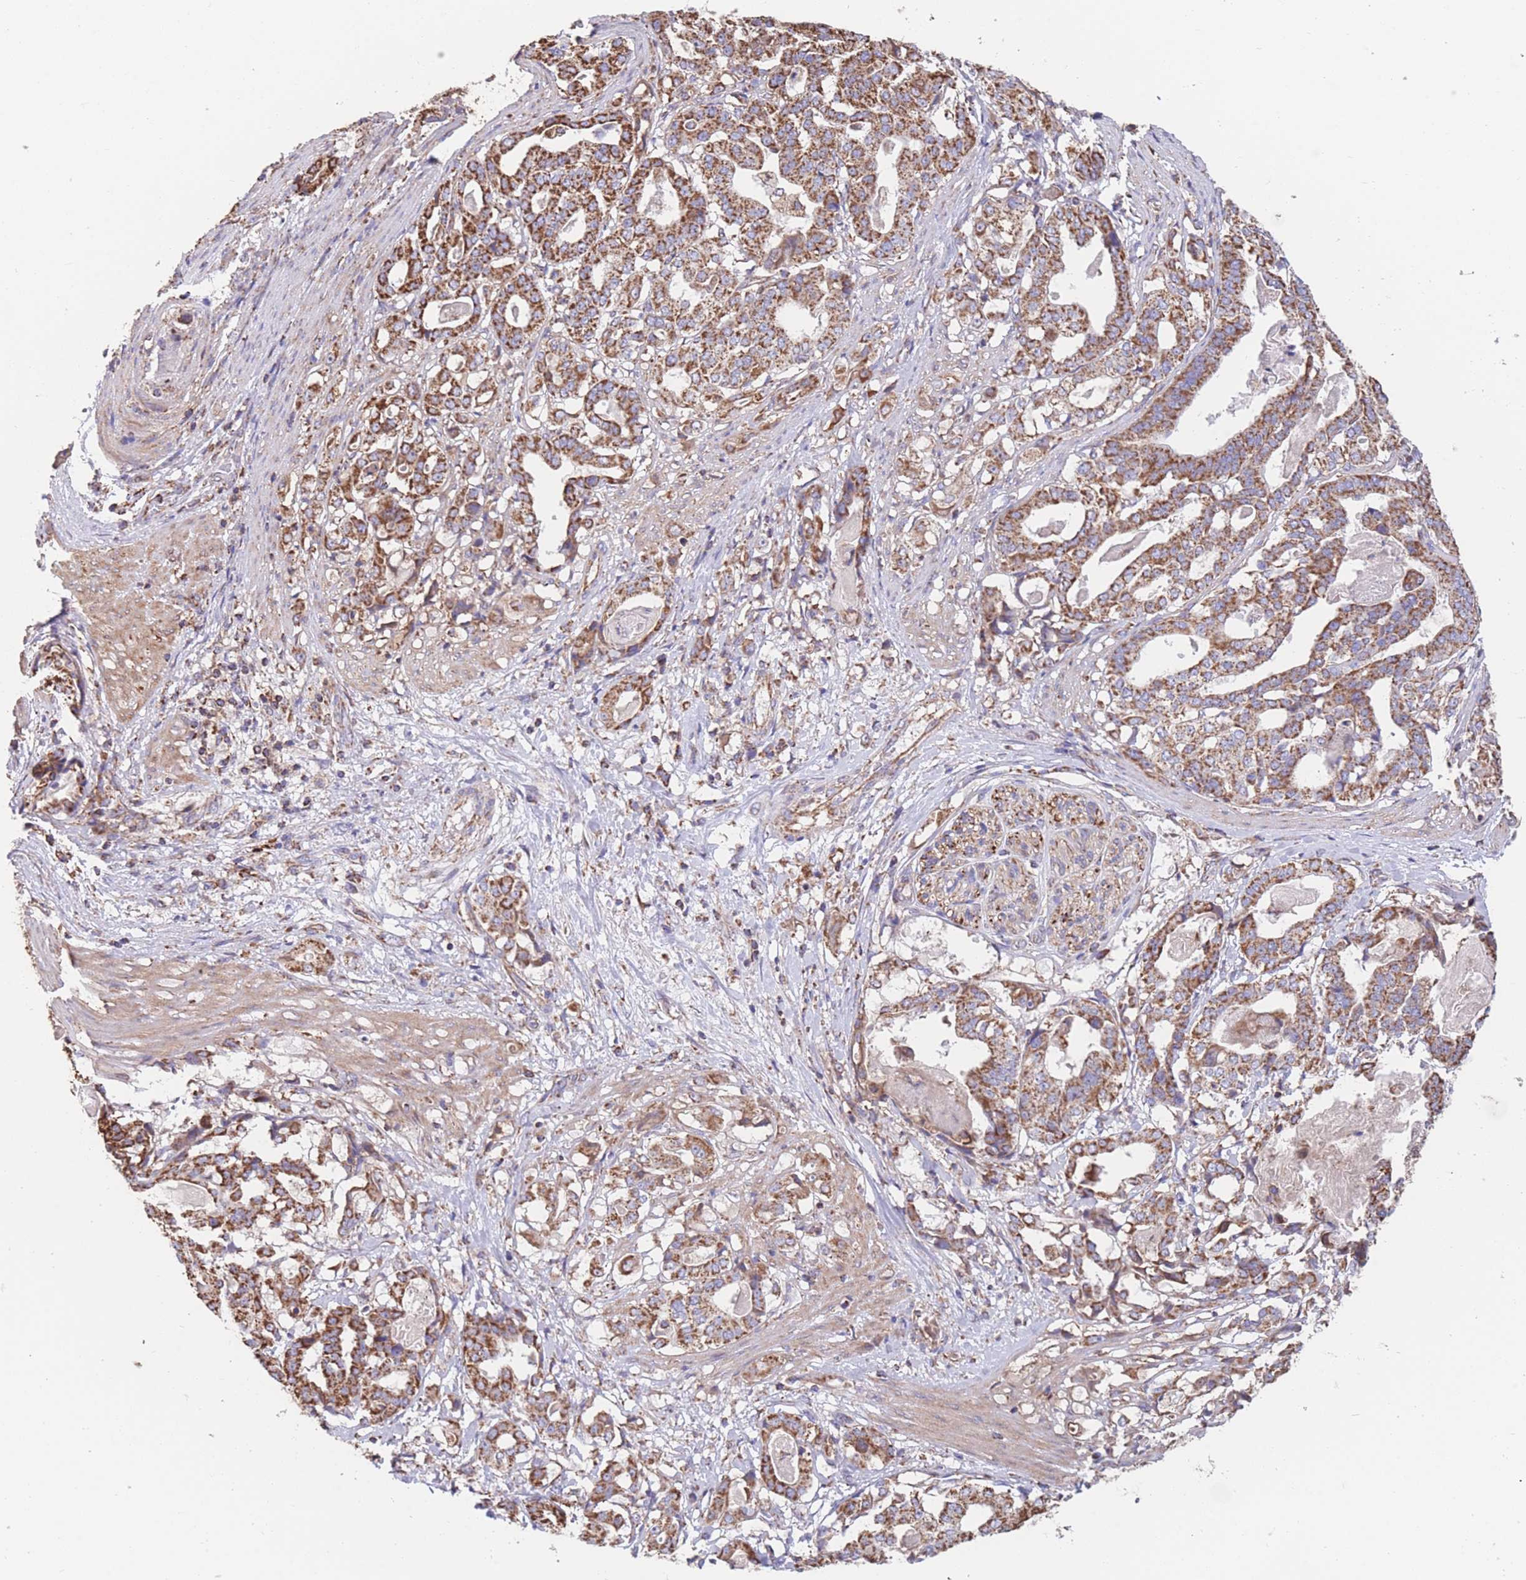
{"staining": {"intensity": "strong", "quantity": ">75%", "location": "cytoplasmic/membranous"}, "tissue": "stomach cancer", "cell_type": "Tumor cells", "image_type": "cancer", "snomed": [{"axis": "morphology", "description": "Adenocarcinoma, NOS"}, {"axis": "topography", "description": "Stomach"}], "caption": "A brown stain highlights strong cytoplasmic/membranous positivity of a protein in stomach adenocarcinoma tumor cells.", "gene": "FKBP8", "patient": {"sex": "male", "age": 48}}